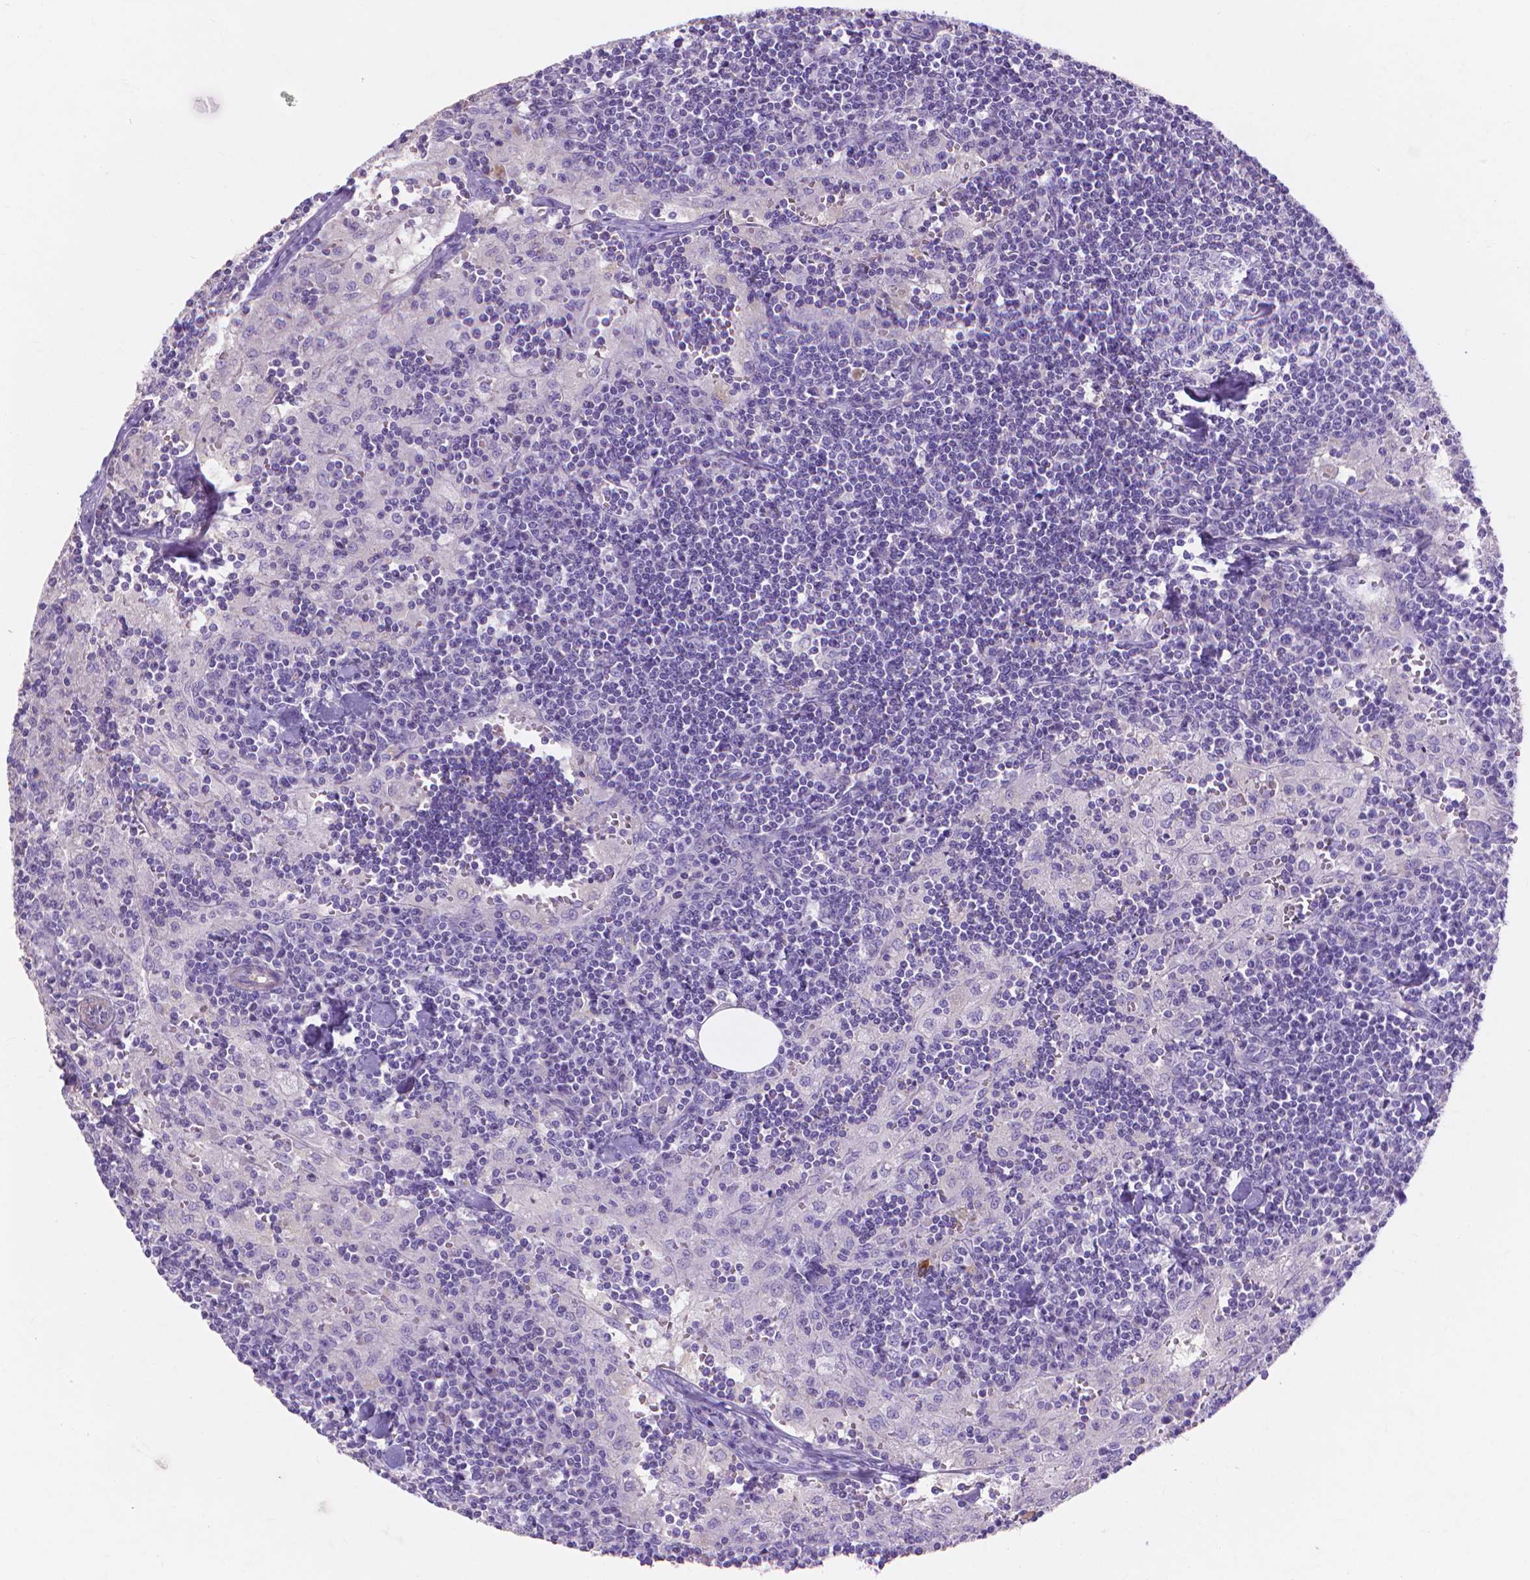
{"staining": {"intensity": "negative", "quantity": "none", "location": "none"}, "tissue": "lymph node", "cell_type": "Germinal center cells", "image_type": "normal", "snomed": [{"axis": "morphology", "description": "Normal tissue, NOS"}, {"axis": "topography", "description": "Lymph node"}], "caption": "Human lymph node stained for a protein using immunohistochemistry (IHC) demonstrates no expression in germinal center cells.", "gene": "MBLAC1", "patient": {"sex": "male", "age": 55}}